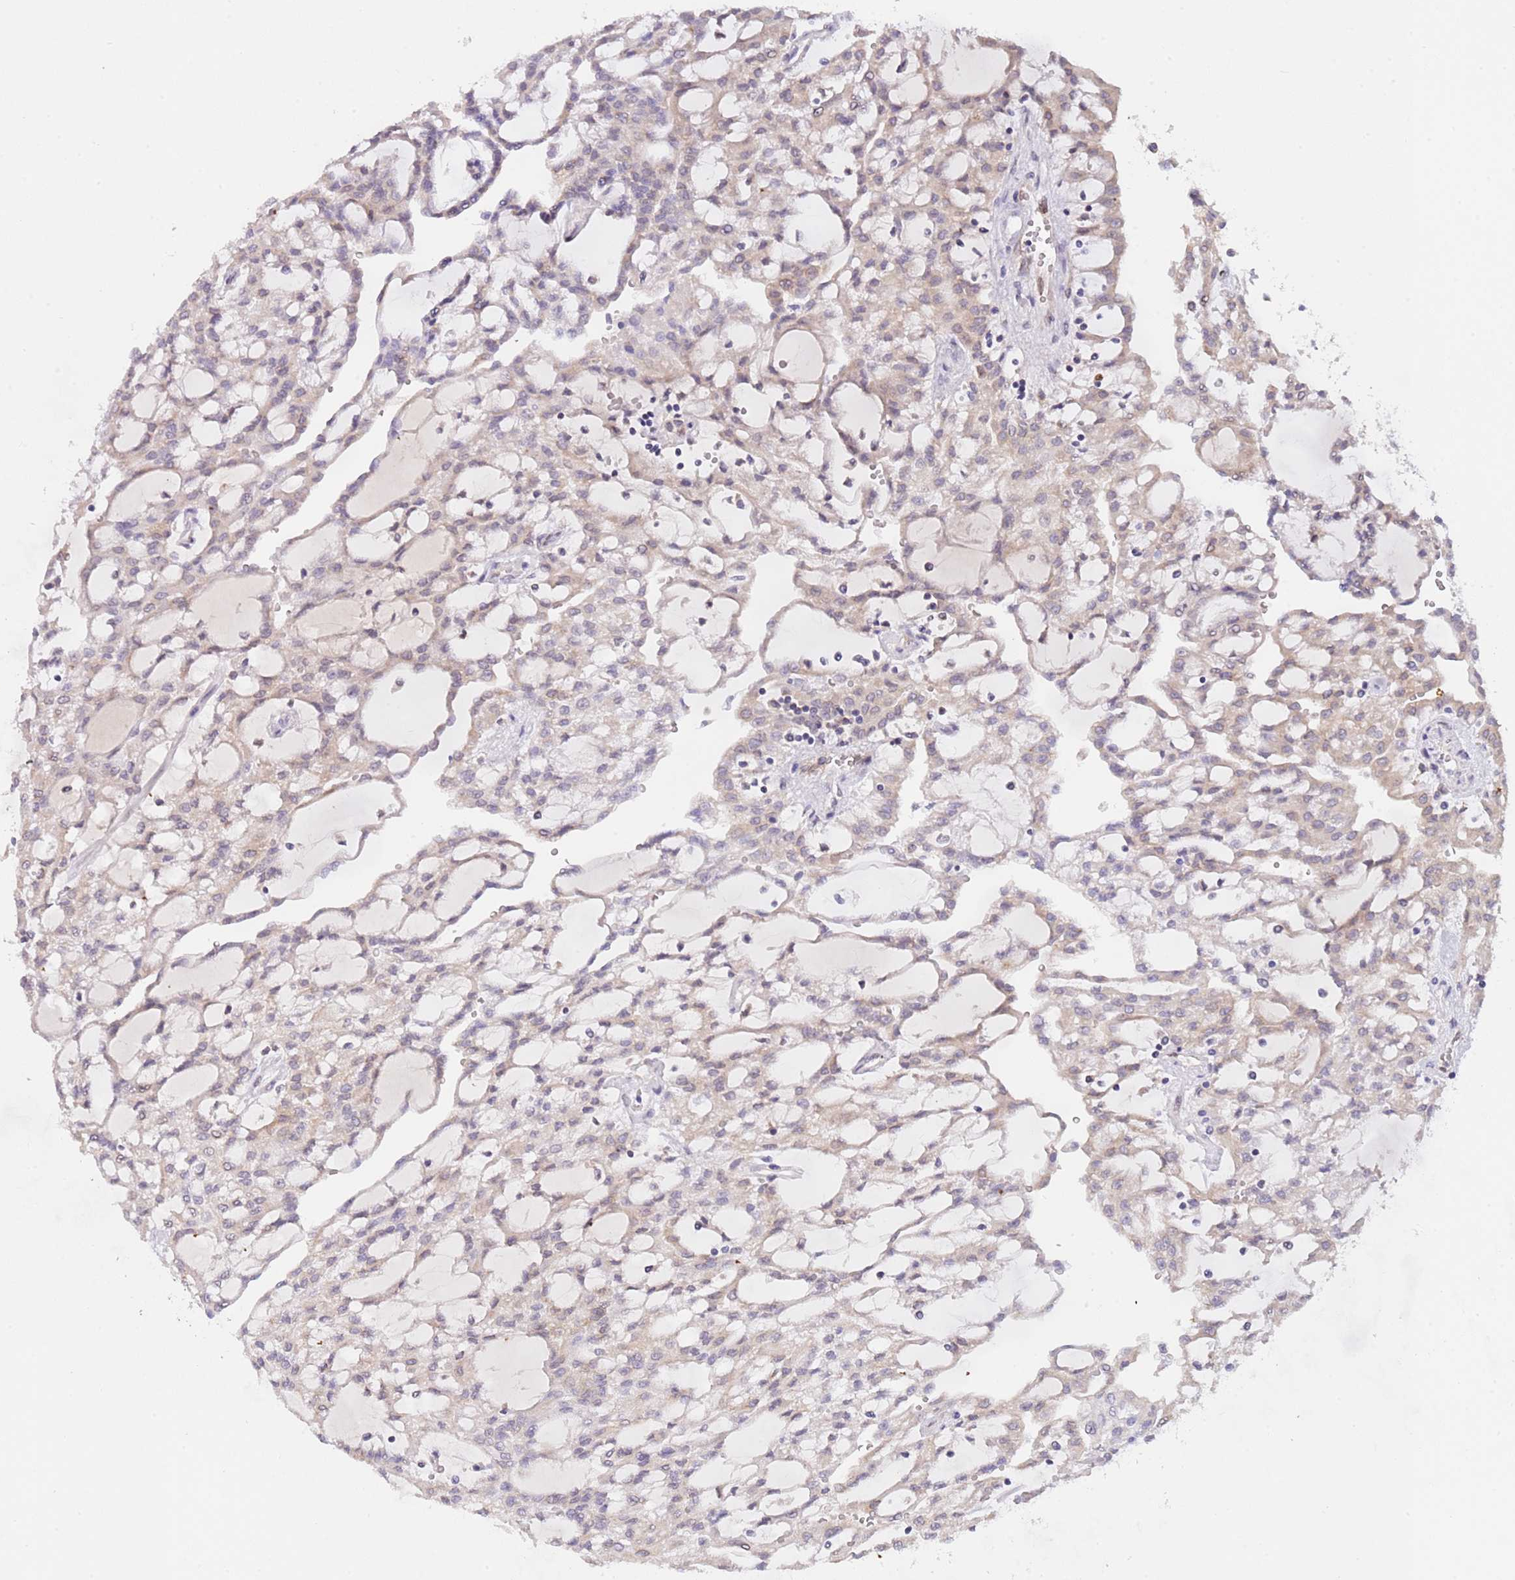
{"staining": {"intensity": "weak", "quantity": "25%-75%", "location": "cytoplasmic/membranous"}, "tissue": "renal cancer", "cell_type": "Tumor cells", "image_type": "cancer", "snomed": [{"axis": "morphology", "description": "Adenocarcinoma, NOS"}, {"axis": "topography", "description": "Kidney"}], "caption": "Immunohistochemical staining of renal cancer shows low levels of weak cytoplasmic/membranous positivity in about 25%-75% of tumor cells.", "gene": "EBPL", "patient": {"sex": "male", "age": 63}}